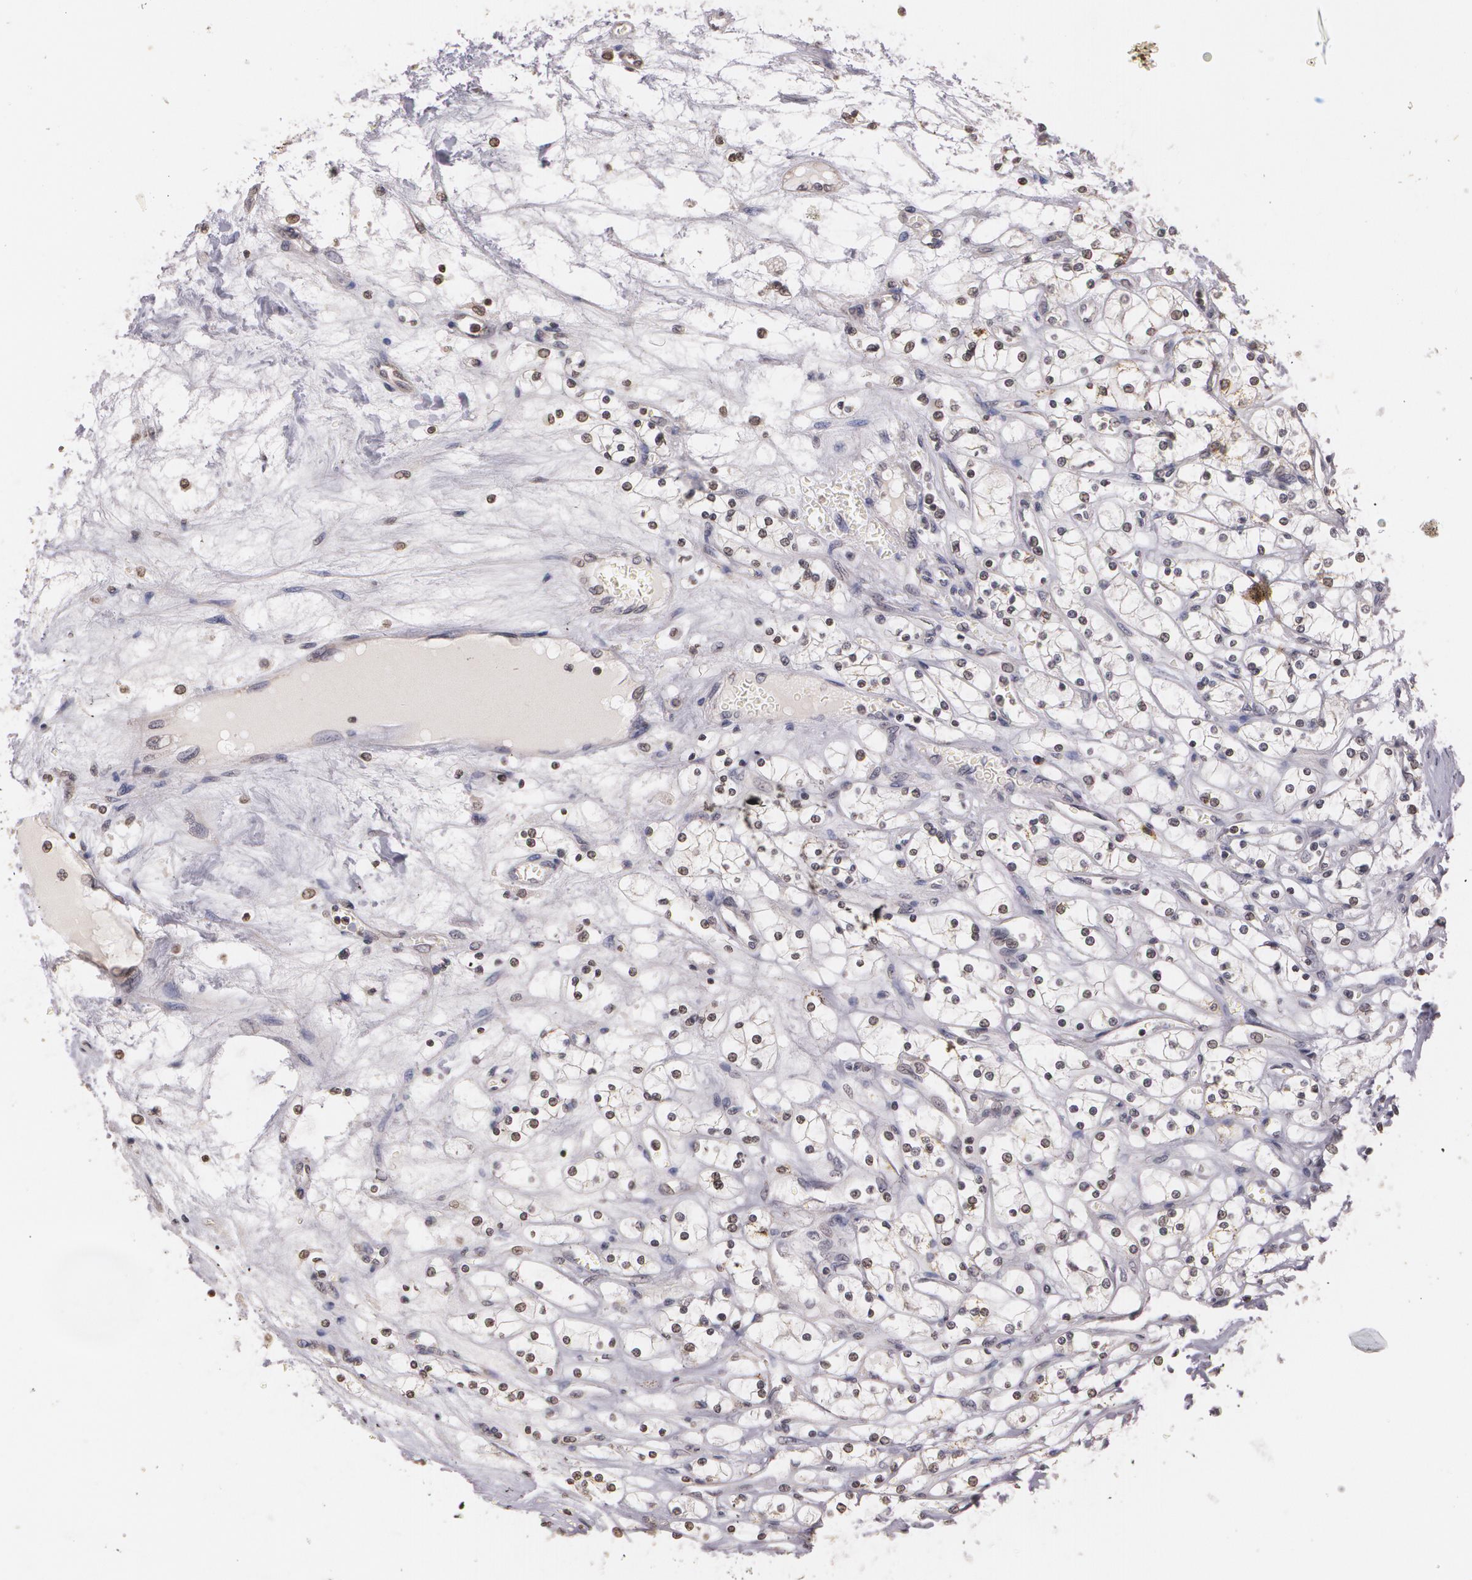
{"staining": {"intensity": "negative", "quantity": "none", "location": "none"}, "tissue": "renal cancer", "cell_type": "Tumor cells", "image_type": "cancer", "snomed": [{"axis": "morphology", "description": "Adenocarcinoma, NOS"}, {"axis": "topography", "description": "Kidney"}], "caption": "This is an immunohistochemistry (IHC) photomicrograph of human renal cancer. There is no expression in tumor cells.", "gene": "THRB", "patient": {"sex": "male", "age": 61}}